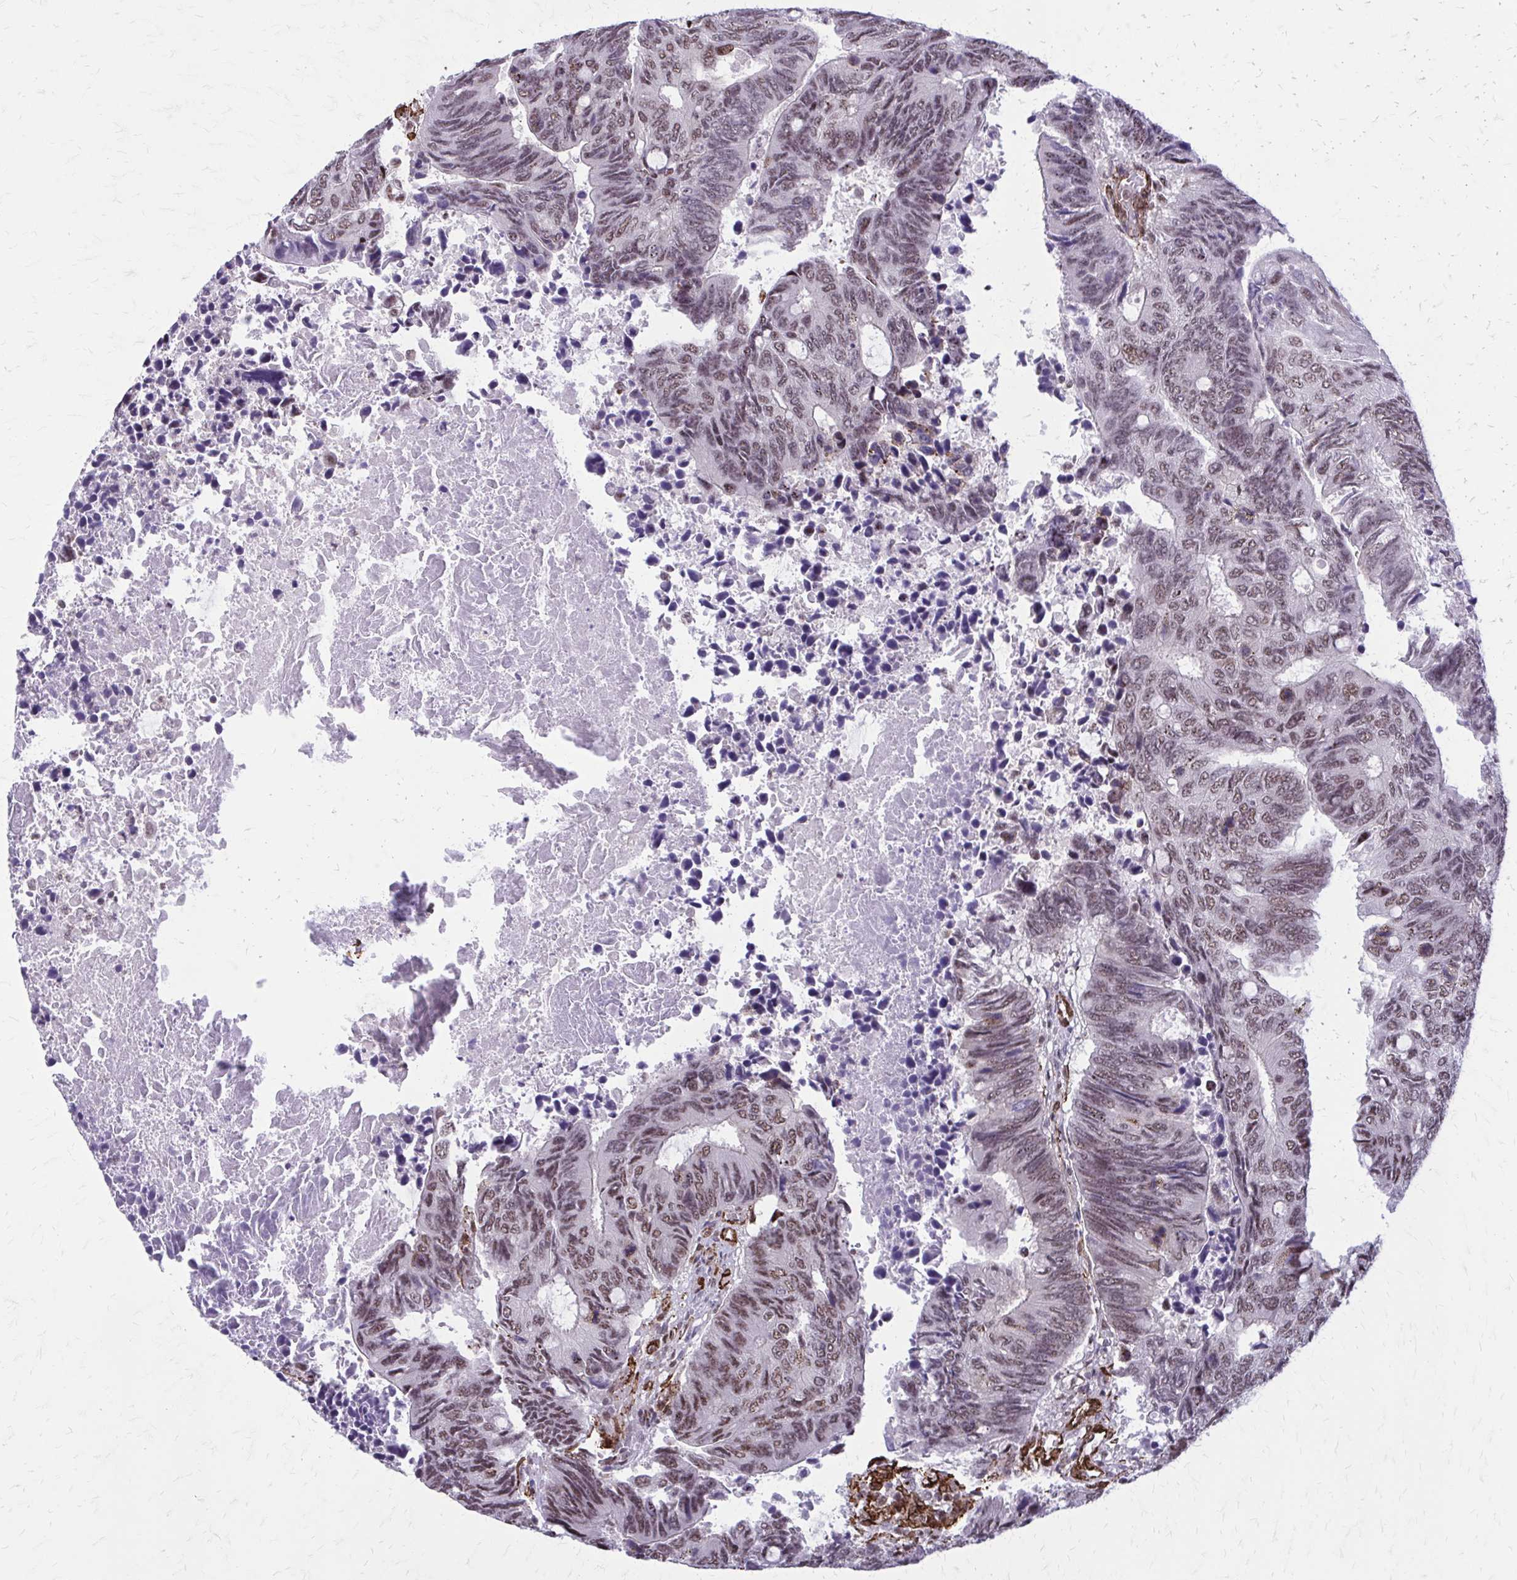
{"staining": {"intensity": "weak", "quantity": ">75%", "location": "nuclear"}, "tissue": "colorectal cancer", "cell_type": "Tumor cells", "image_type": "cancer", "snomed": [{"axis": "morphology", "description": "Adenocarcinoma, NOS"}, {"axis": "topography", "description": "Colon"}], "caption": "An image of colorectal cancer stained for a protein demonstrates weak nuclear brown staining in tumor cells. (DAB IHC with brightfield microscopy, high magnification).", "gene": "NRBF2", "patient": {"sex": "male", "age": 87}}